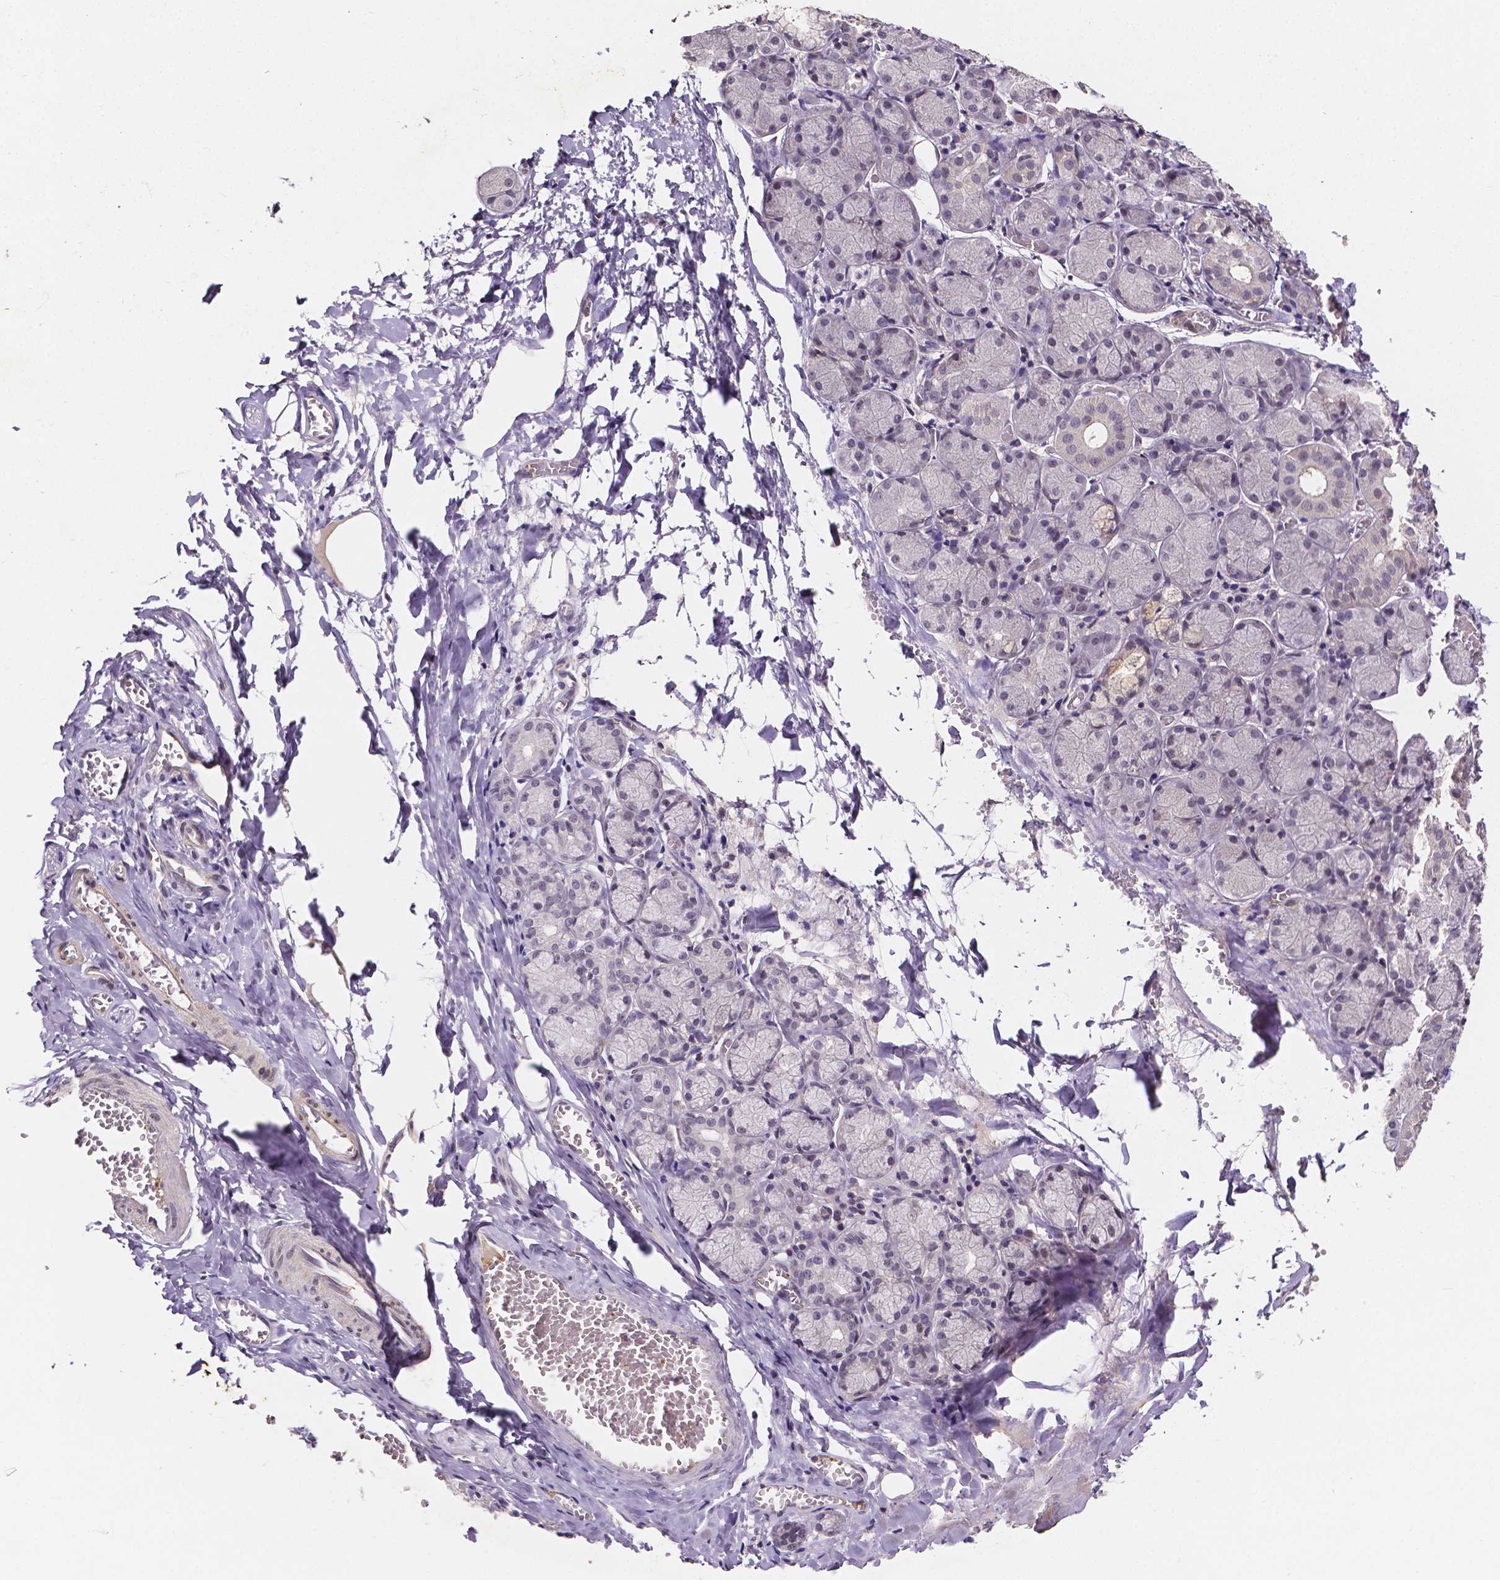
{"staining": {"intensity": "negative", "quantity": "none", "location": "none"}, "tissue": "salivary gland", "cell_type": "Glandular cells", "image_type": "normal", "snomed": [{"axis": "morphology", "description": "Normal tissue, NOS"}, {"axis": "topography", "description": "Salivary gland"}], "caption": "High power microscopy histopathology image of an IHC image of benign salivary gland, revealing no significant positivity in glandular cells. Brightfield microscopy of immunohistochemistry (IHC) stained with DAB (3,3'-diaminobenzidine) (brown) and hematoxylin (blue), captured at high magnification.", "gene": "NRGN", "patient": {"sex": "female", "age": 24}}